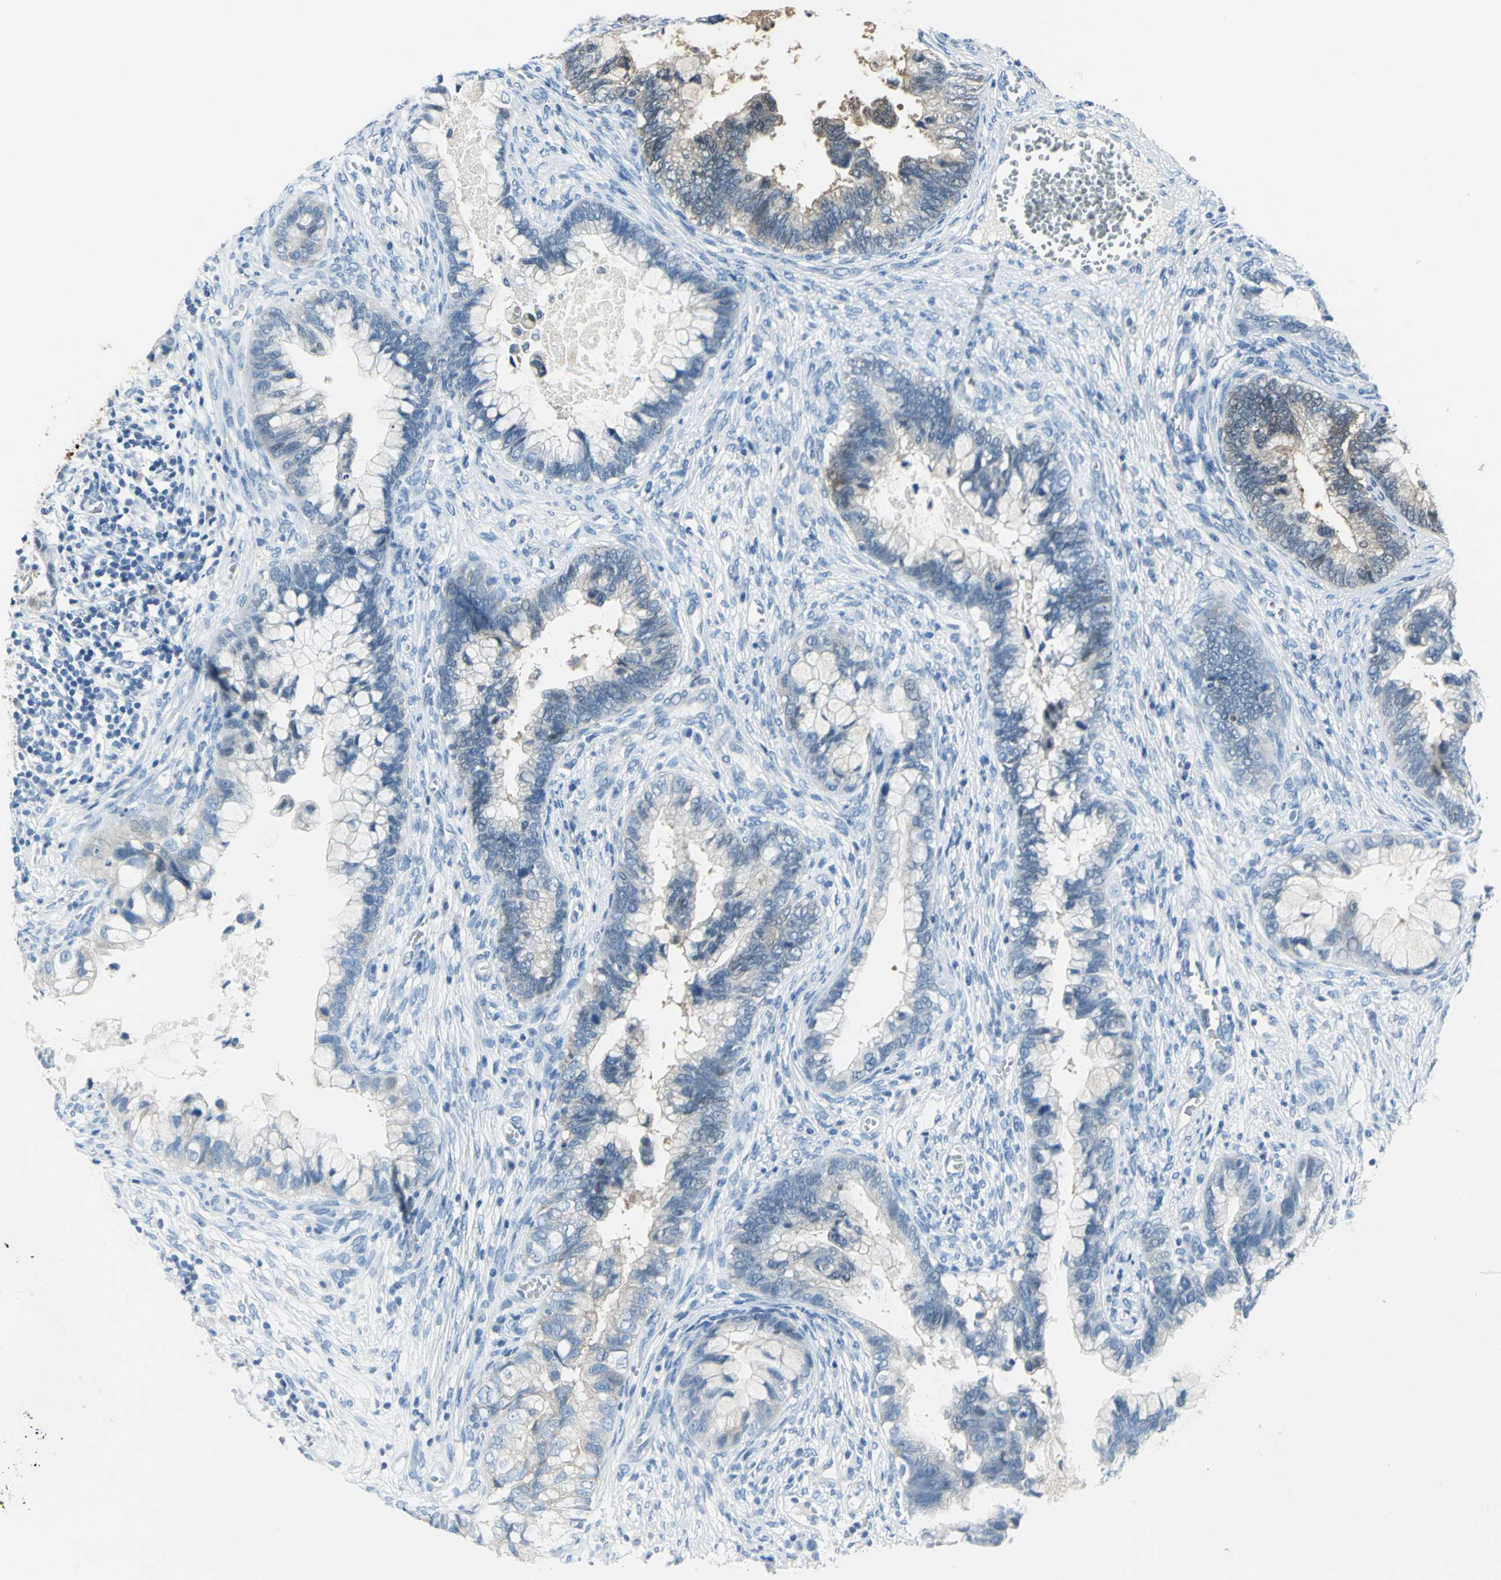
{"staining": {"intensity": "weak", "quantity": "<25%", "location": "cytoplasmic/membranous"}, "tissue": "cervical cancer", "cell_type": "Tumor cells", "image_type": "cancer", "snomed": [{"axis": "morphology", "description": "Adenocarcinoma, NOS"}, {"axis": "topography", "description": "Cervix"}], "caption": "Immunohistochemistry of human cervical cancer displays no positivity in tumor cells.", "gene": "SFN", "patient": {"sex": "female", "age": 44}}